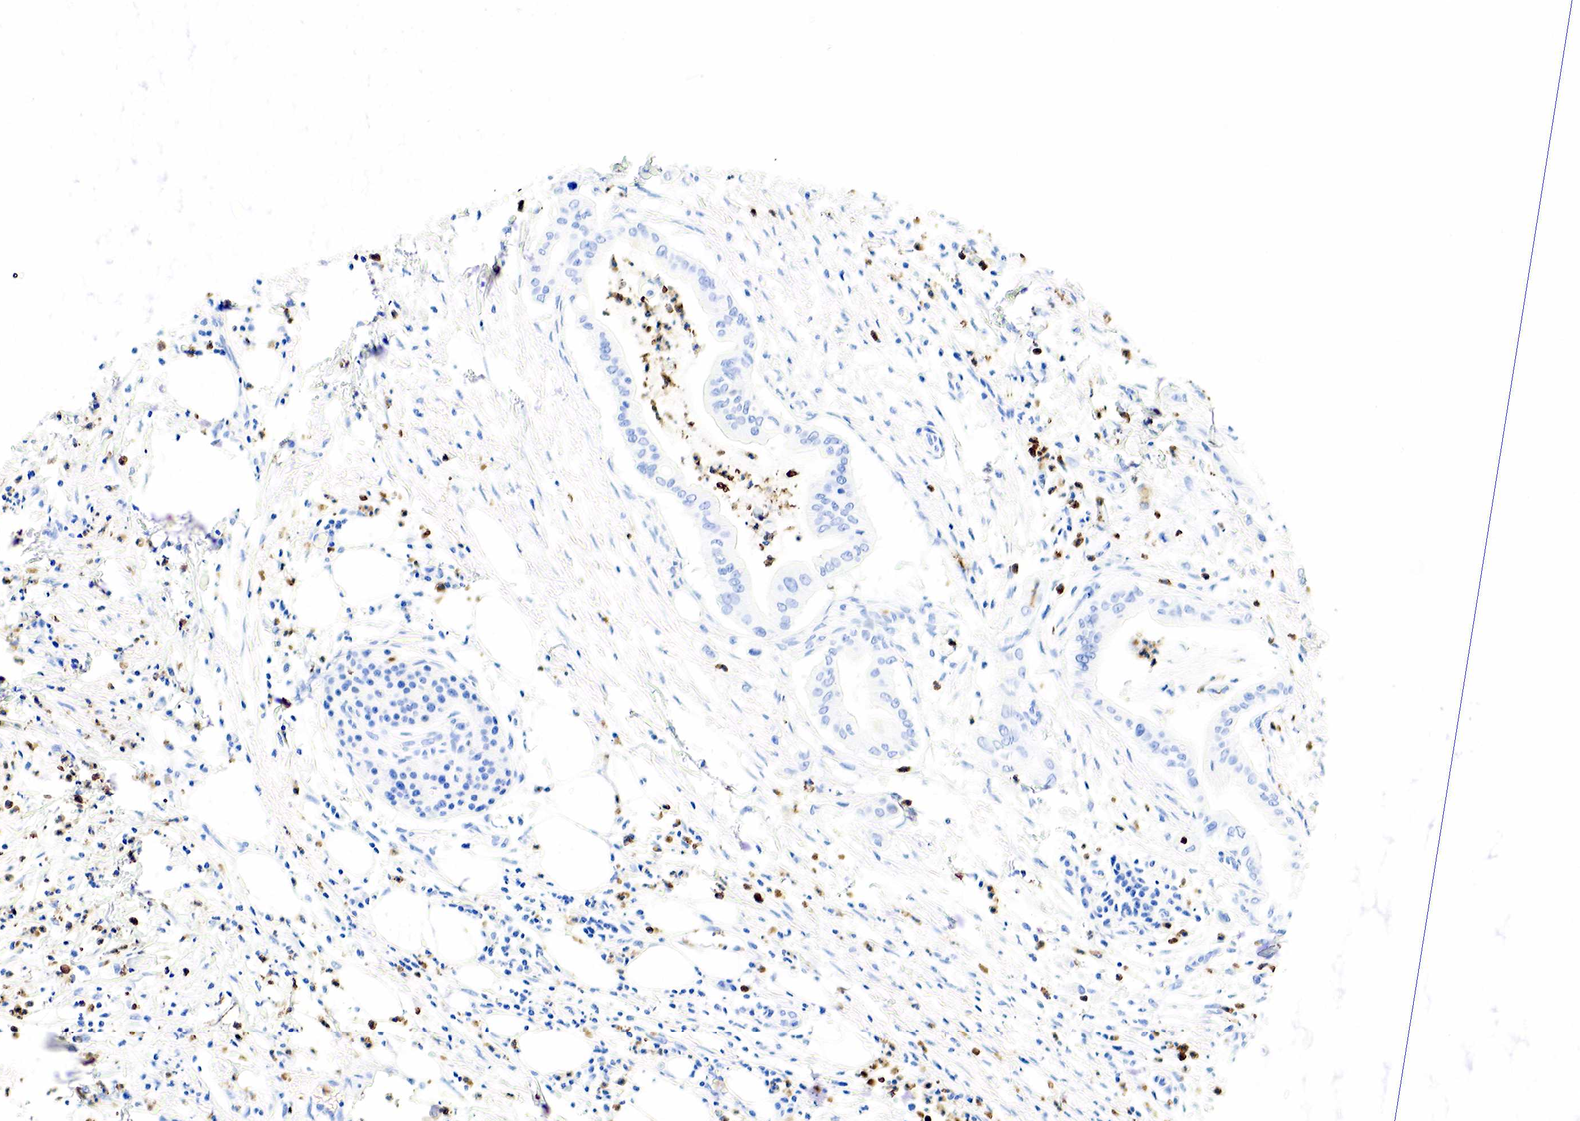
{"staining": {"intensity": "negative", "quantity": "none", "location": "none"}, "tissue": "pancreatic cancer", "cell_type": "Tumor cells", "image_type": "cancer", "snomed": [{"axis": "morphology", "description": "Adenocarcinoma, NOS"}, {"axis": "topography", "description": "Pancreas"}], "caption": "Immunohistochemistry micrograph of human pancreatic cancer (adenocarcinoma) stained for a protein (brown), which exhibits no expression in tumor cells.", "gene": "FUT4", "patient": {"sex": "male", "age": 58}}